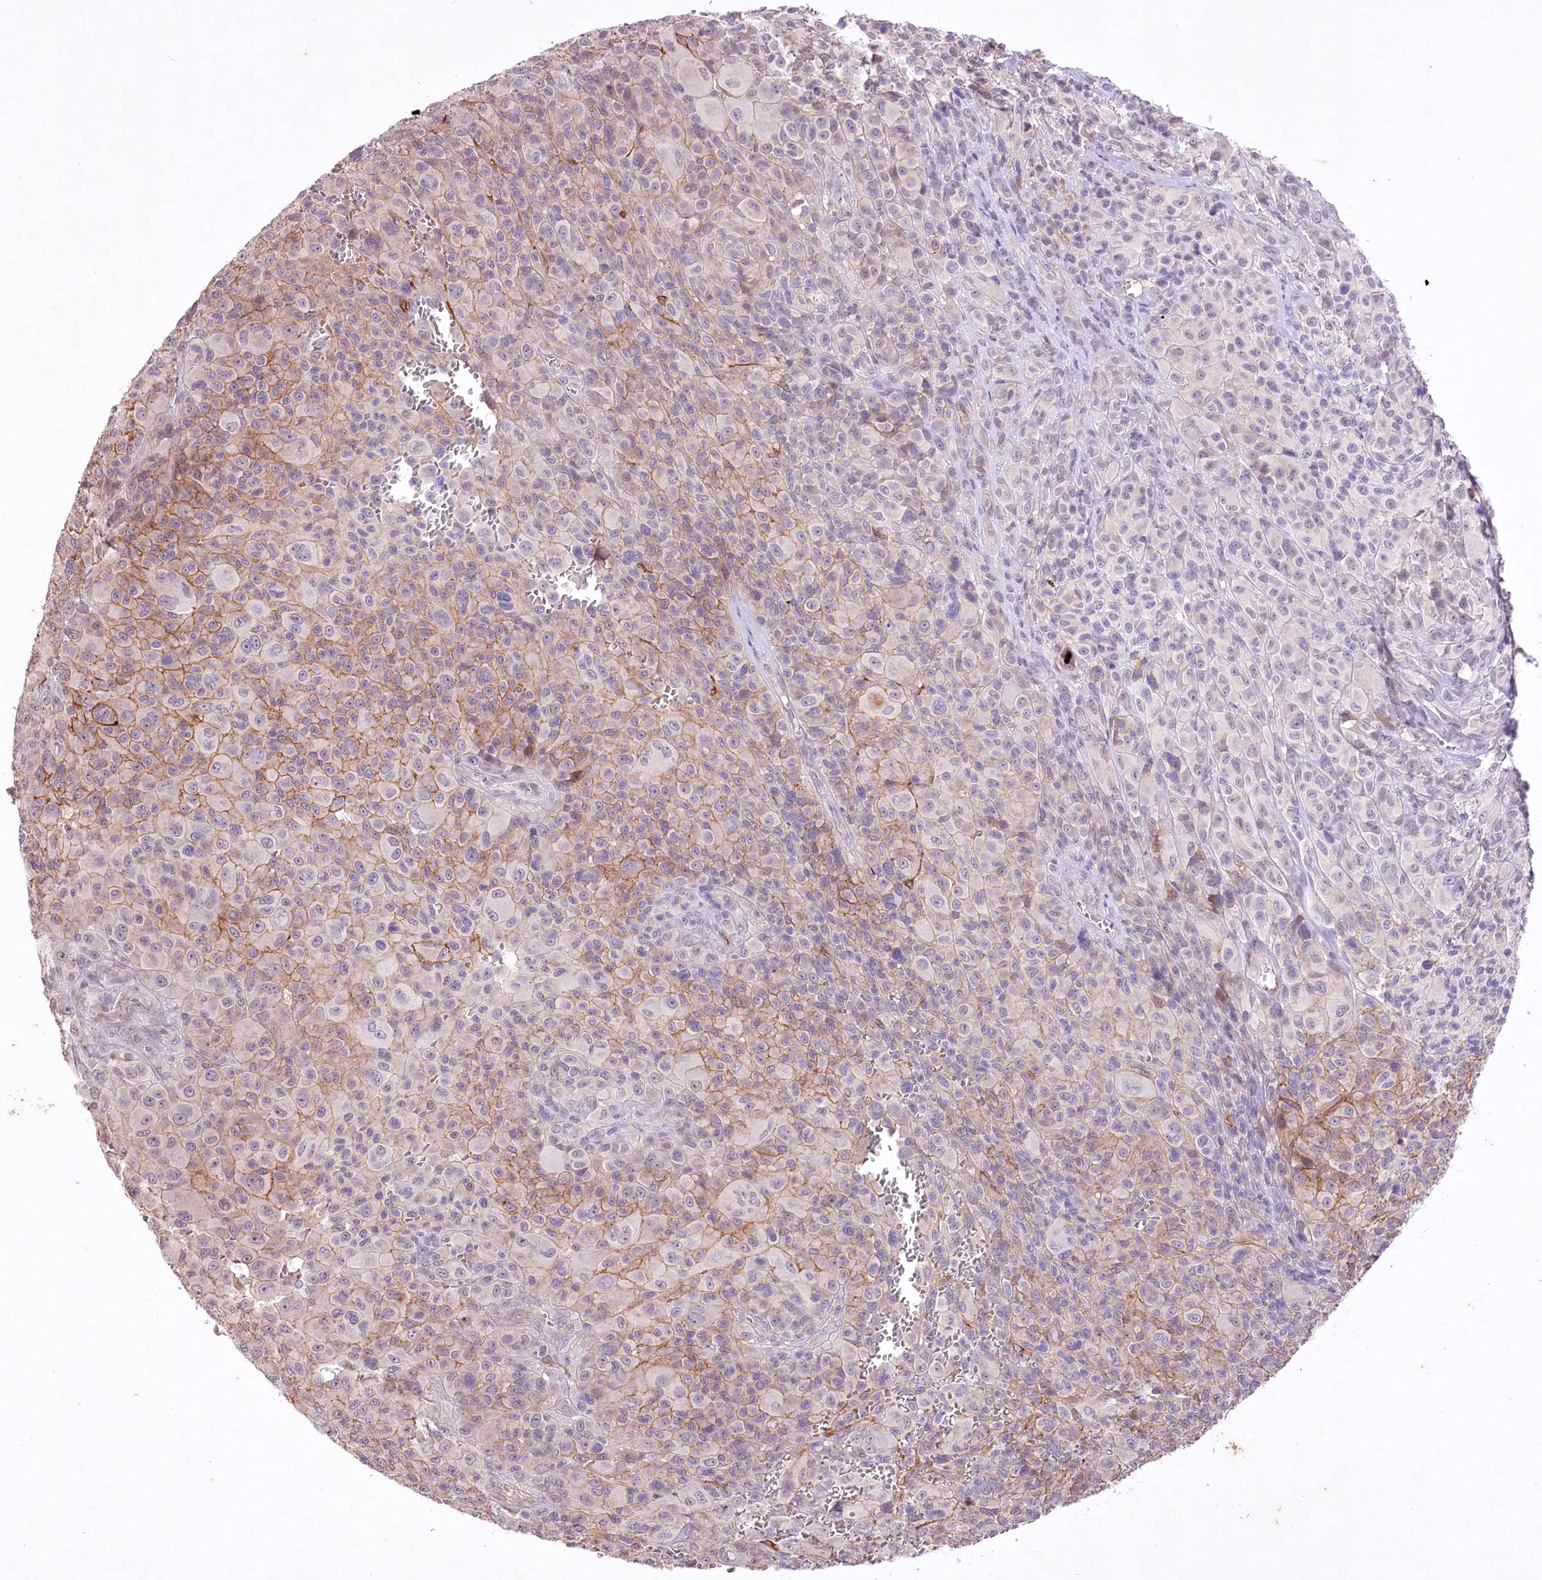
{"staining": {"intensity": "moderate", "quantity": "<25%", "location": "cytoplasmic/membranous"}, "tissue": "melanoma", "cell_type": "Tumor cells", "image_type": "cancer", "snomed": [{"axis": "morphology", "description": "Malignant melanoma, NOS"}, {"axis": "topography", "description": "Skin of trunk"}], "caption": "Melanoma stained with immunohistochemistry (IHC) reveals moderate cytoplasmic/membranous expression in approximately <25% of tumor cells.", "gene": "ENPP1", "patient": {"sex": "male", "age": 71}}